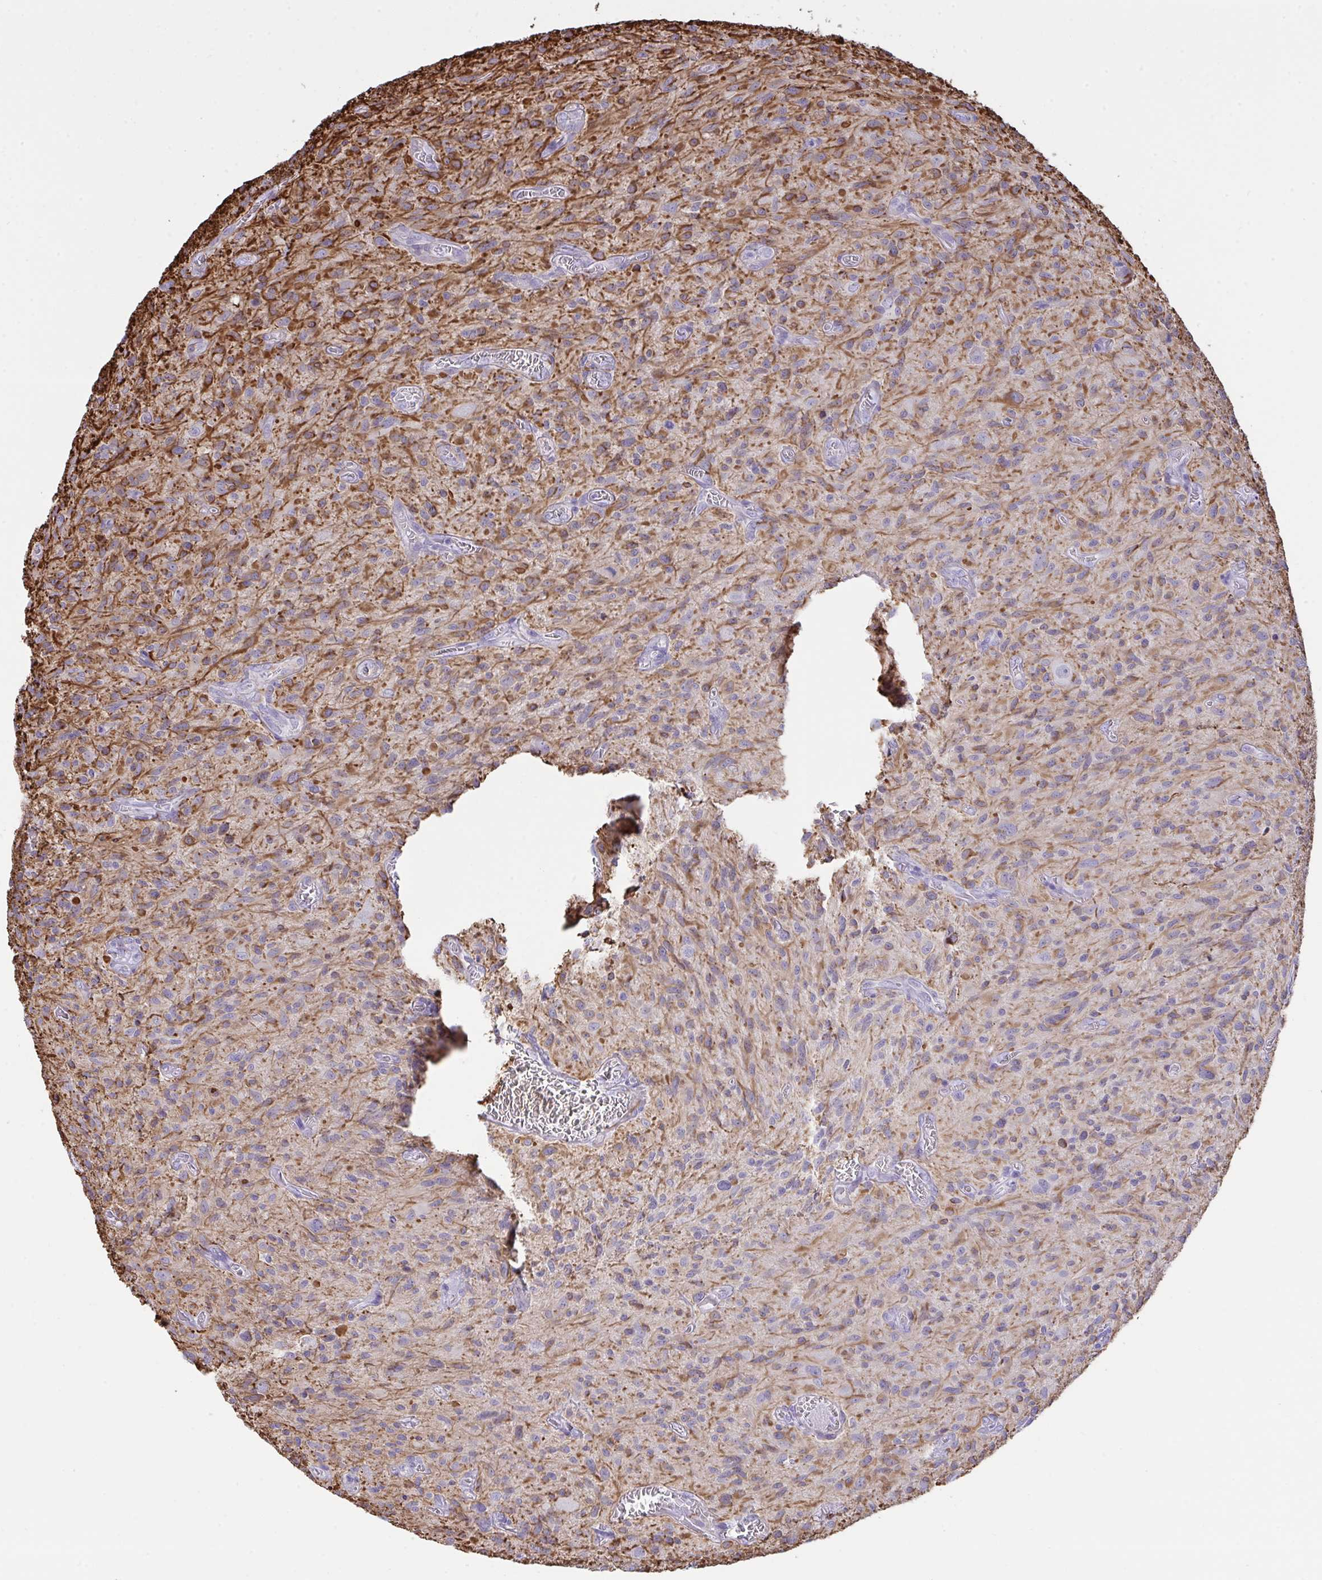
{"staining": {"intensity": "moderate", "quantity": "<25%", "location": "cytoplasmic/membranous"}, "tissue": "glioma", "cell_type": "Tumor cells", "image_type": "cancer", "snomed": [{"axis": "morphology", "description": "Glioma, malignant, High grade"}, {"axis": "topography", "description": "Brain"}], "caption": "Glioma was stained to show a protein in brown. There is low levels of moderate cytoplasmic/membranous expression in about <25% of tumor cells.", "gene": "SLC35B1", "patient": {"sex": "male", "age": 75}}